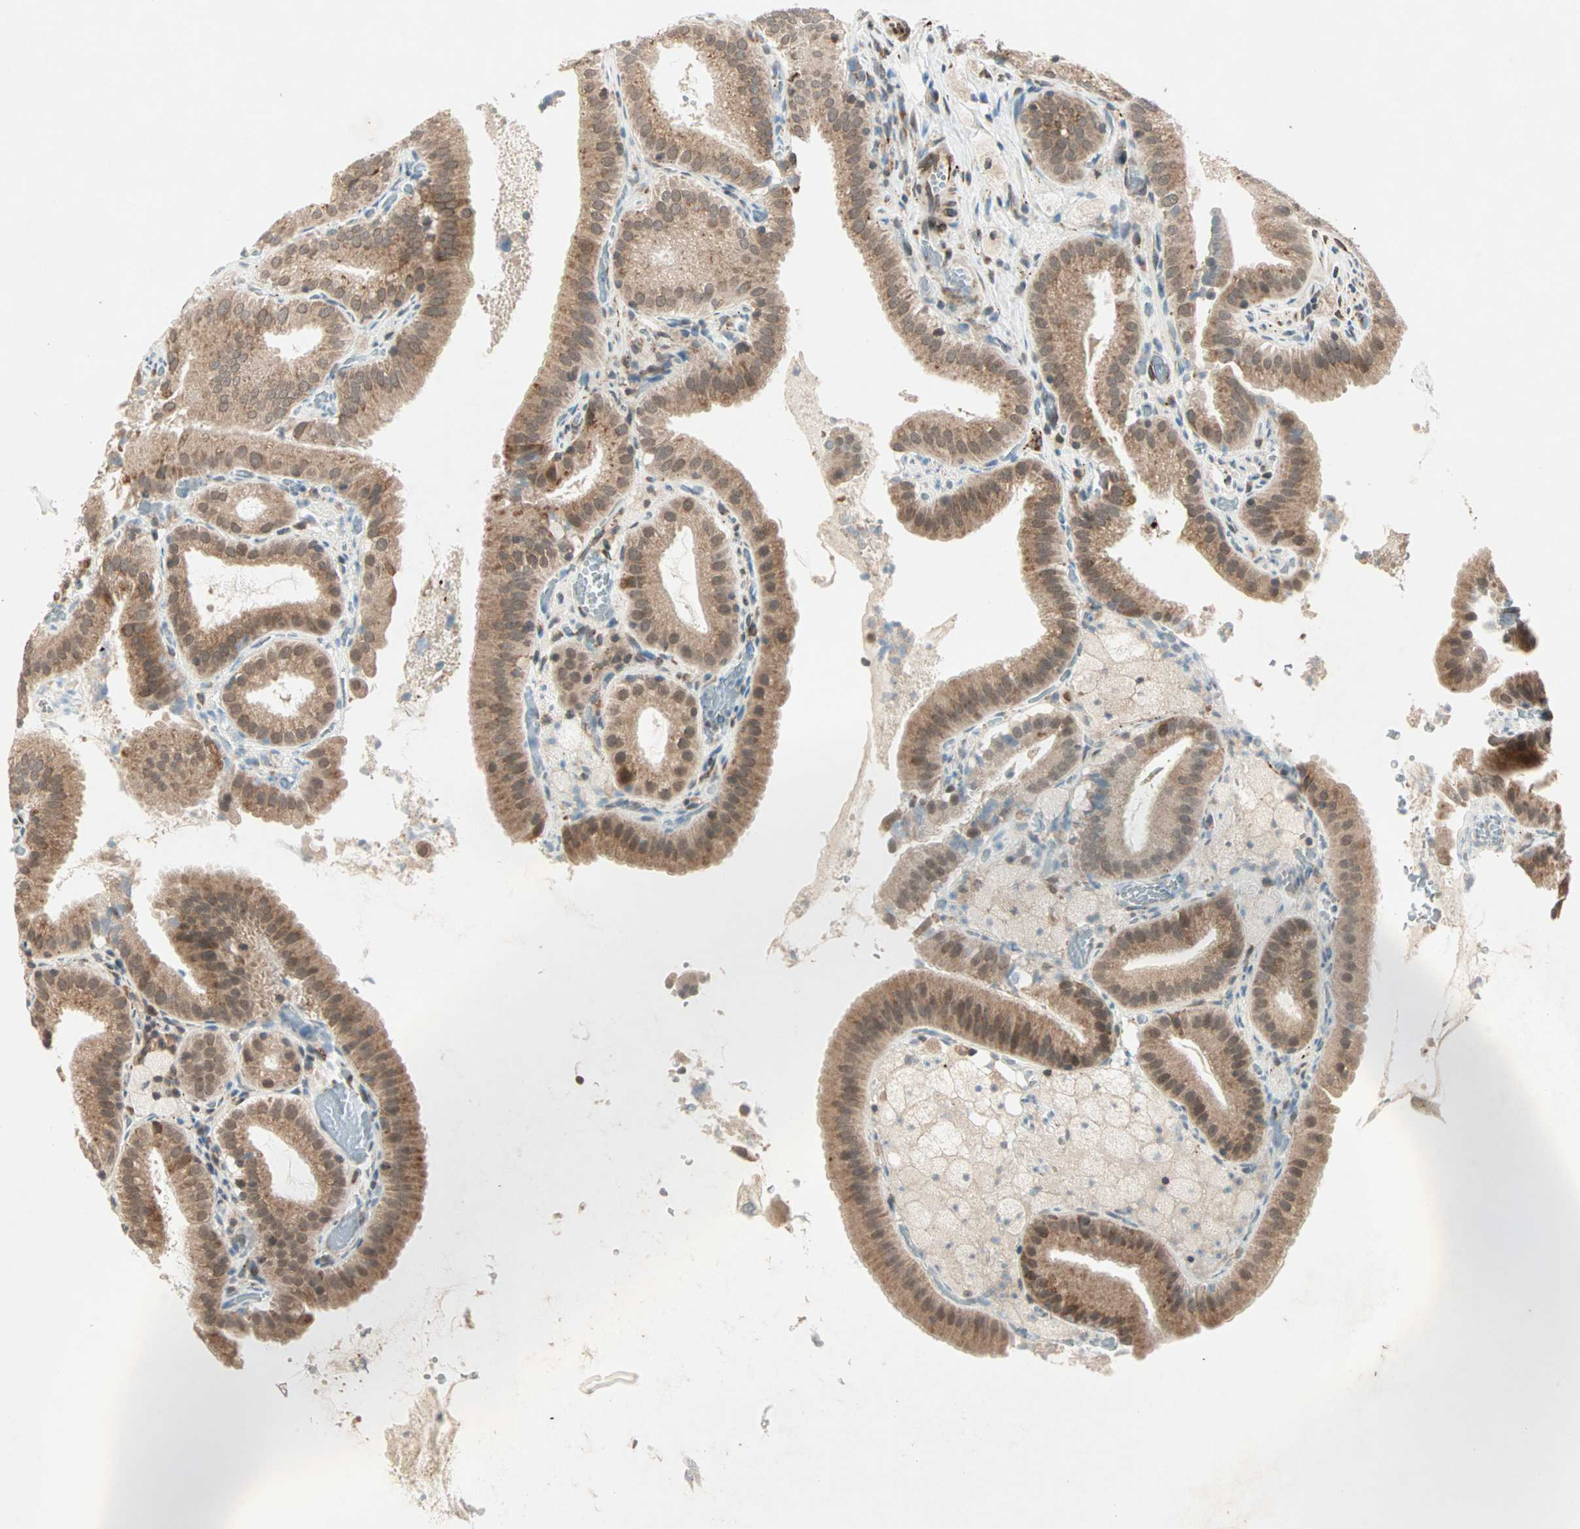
{"staining": {"intensity": "moderate", "quantity": ">75%", "location": "cytoplasmic/membranous,nuclear"}, "tissue": "gallbladder", "cell_type": "Glandular cells", "image_type": "normal", "snomed": [{"axis": "morphology", "description": "Normal tissue, NOS"}, {"axis": "topography", "description": "Gallbladder"}], "caption": "Protein analysis of normal gallbladder reveals moderate cytoplasmic/membranous,nuclear staining in about >75% of glandular cells.", "gene": "ZNF37A", "patient": {"sex": "male", "age": 54}}